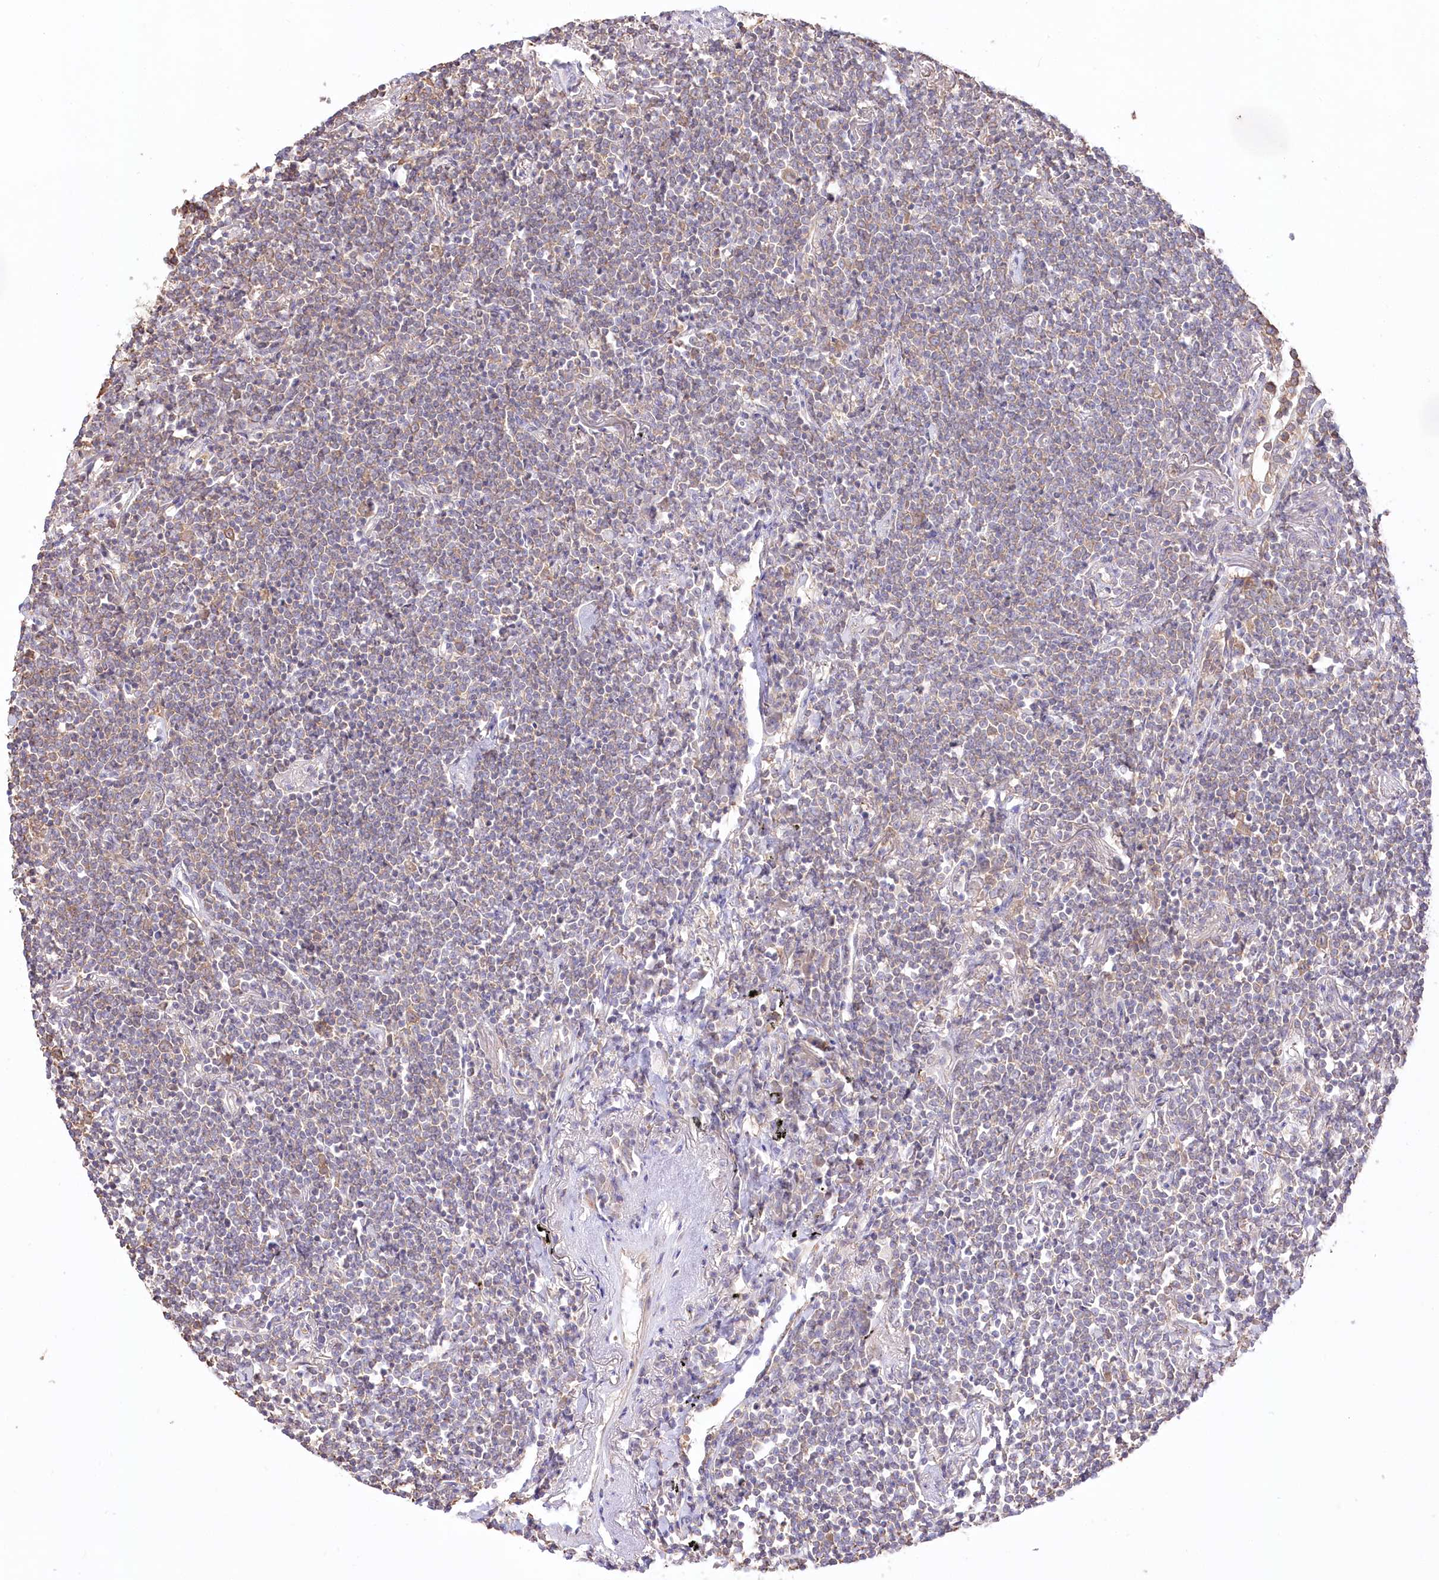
{"staining": {"intensity": "negative", "quantity": "none", "location": "none"}, "tissue": "lymphoma", "cell_type": "Tumor cells", "image_type": "cancer", "snomed": [{"axis": "morphology", "description": "Malignant lymphoma, non-Hodgkin's type, Low grade"}, {"axis": "topography", "description": "Lung"}], "caption": "Immunohistochemistry (IHC) micrograph of neoplastic tissue: malignant lymphoma, non-Hodgkin's type (low-grade) stained with DAB exhibits no significant protein expression in tumor cells.", "gene": "UMPS", "patient": {"sex": "female", "age": 71}}